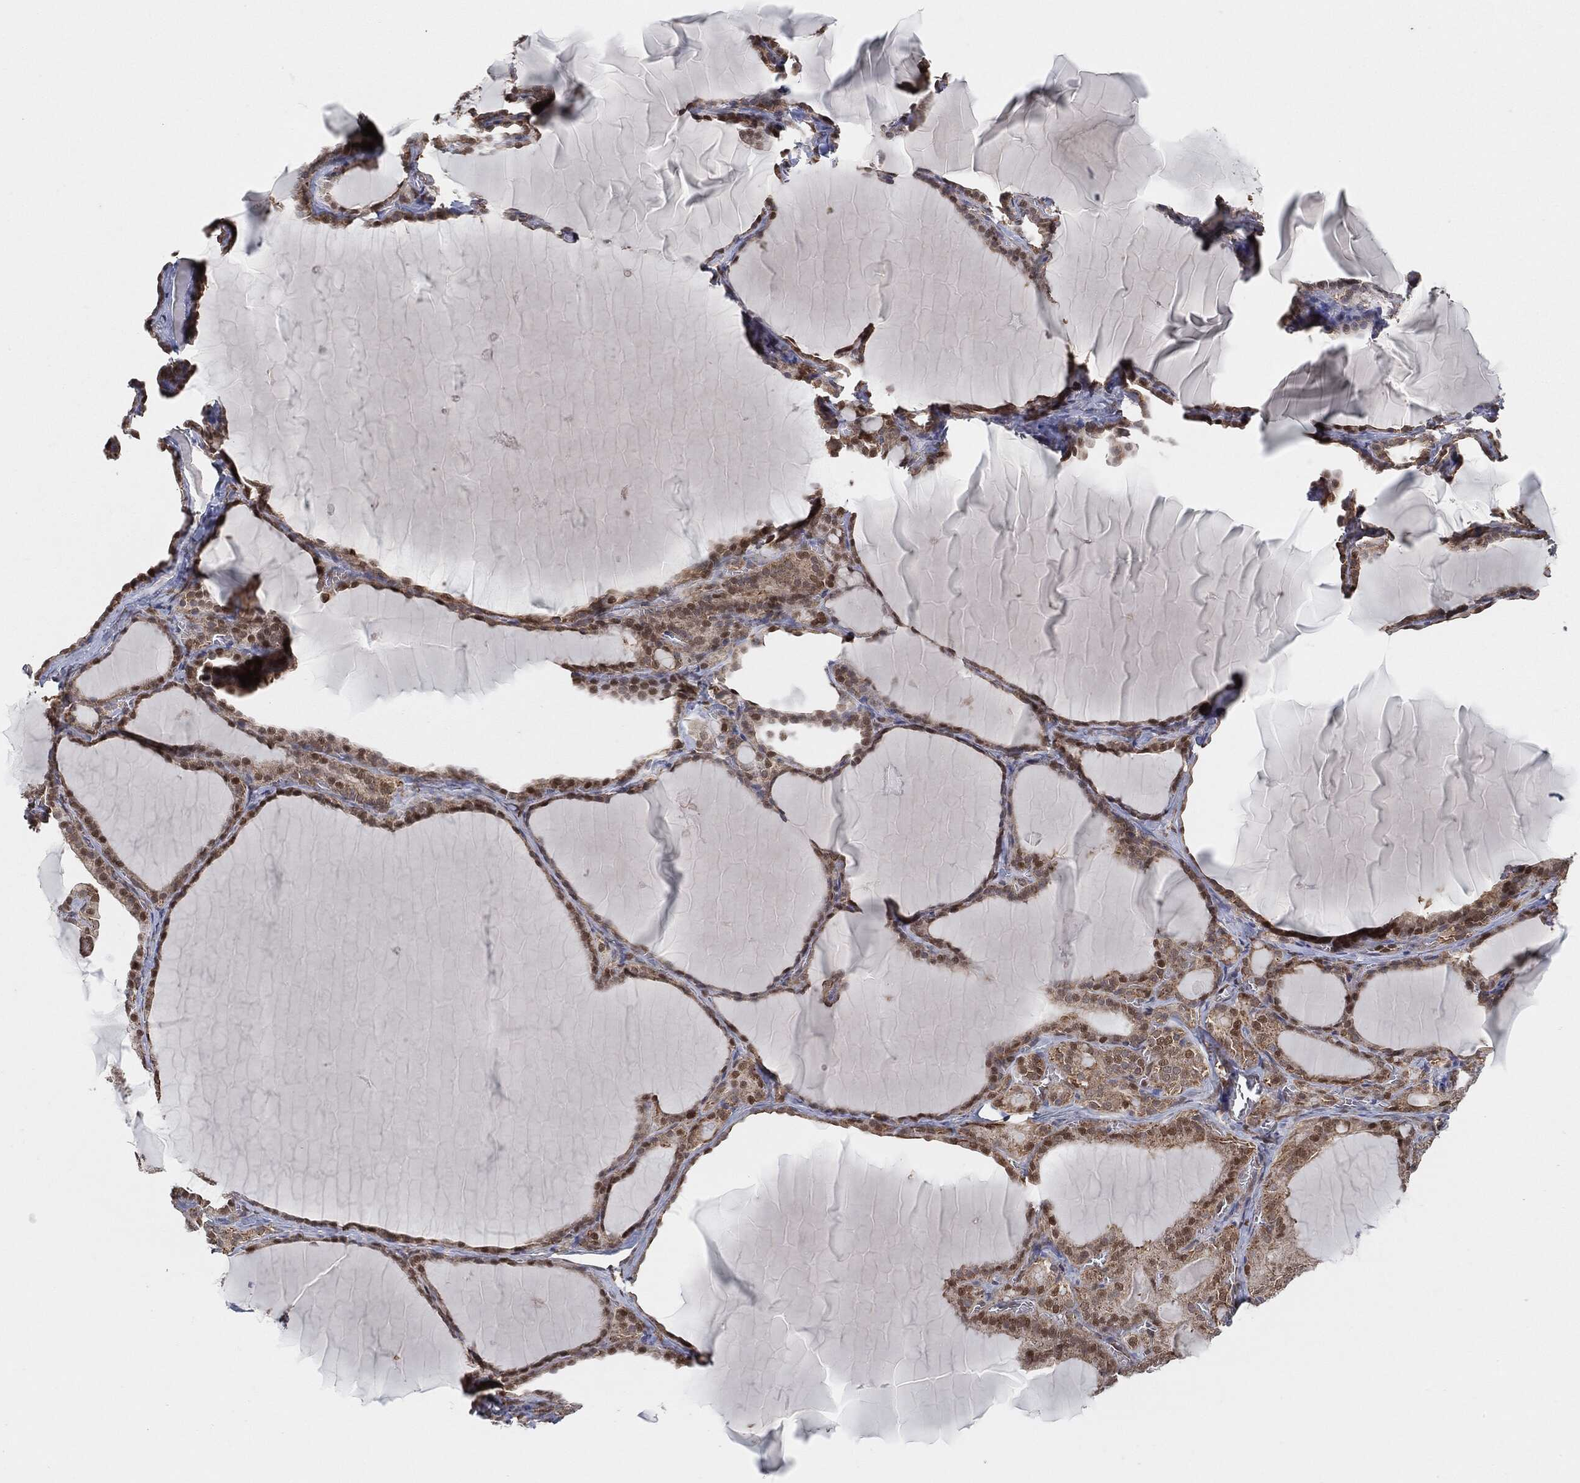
{"staining": {"intensity": "moderate", "quantity": ">75%", "location": "nuclear"}, "tissue": "thyroid gland", "cell_type": "Glandular cells", "image_type": "normal", "snomed": [{"axis": "morphology", "description": "Normal tissue, NOS"}, {"axis": "morphology", "description": "Hyperplasia, NOS"}, {"axis": "topography", "description": "Thyroid gland"}], "caption": "The image shows a brown stain indicating the presence of a protein in the nuclear of glandular cells in thyroid gland.", "gene": "TP53RK", "patient": {"sex": "female", "age": 27}}